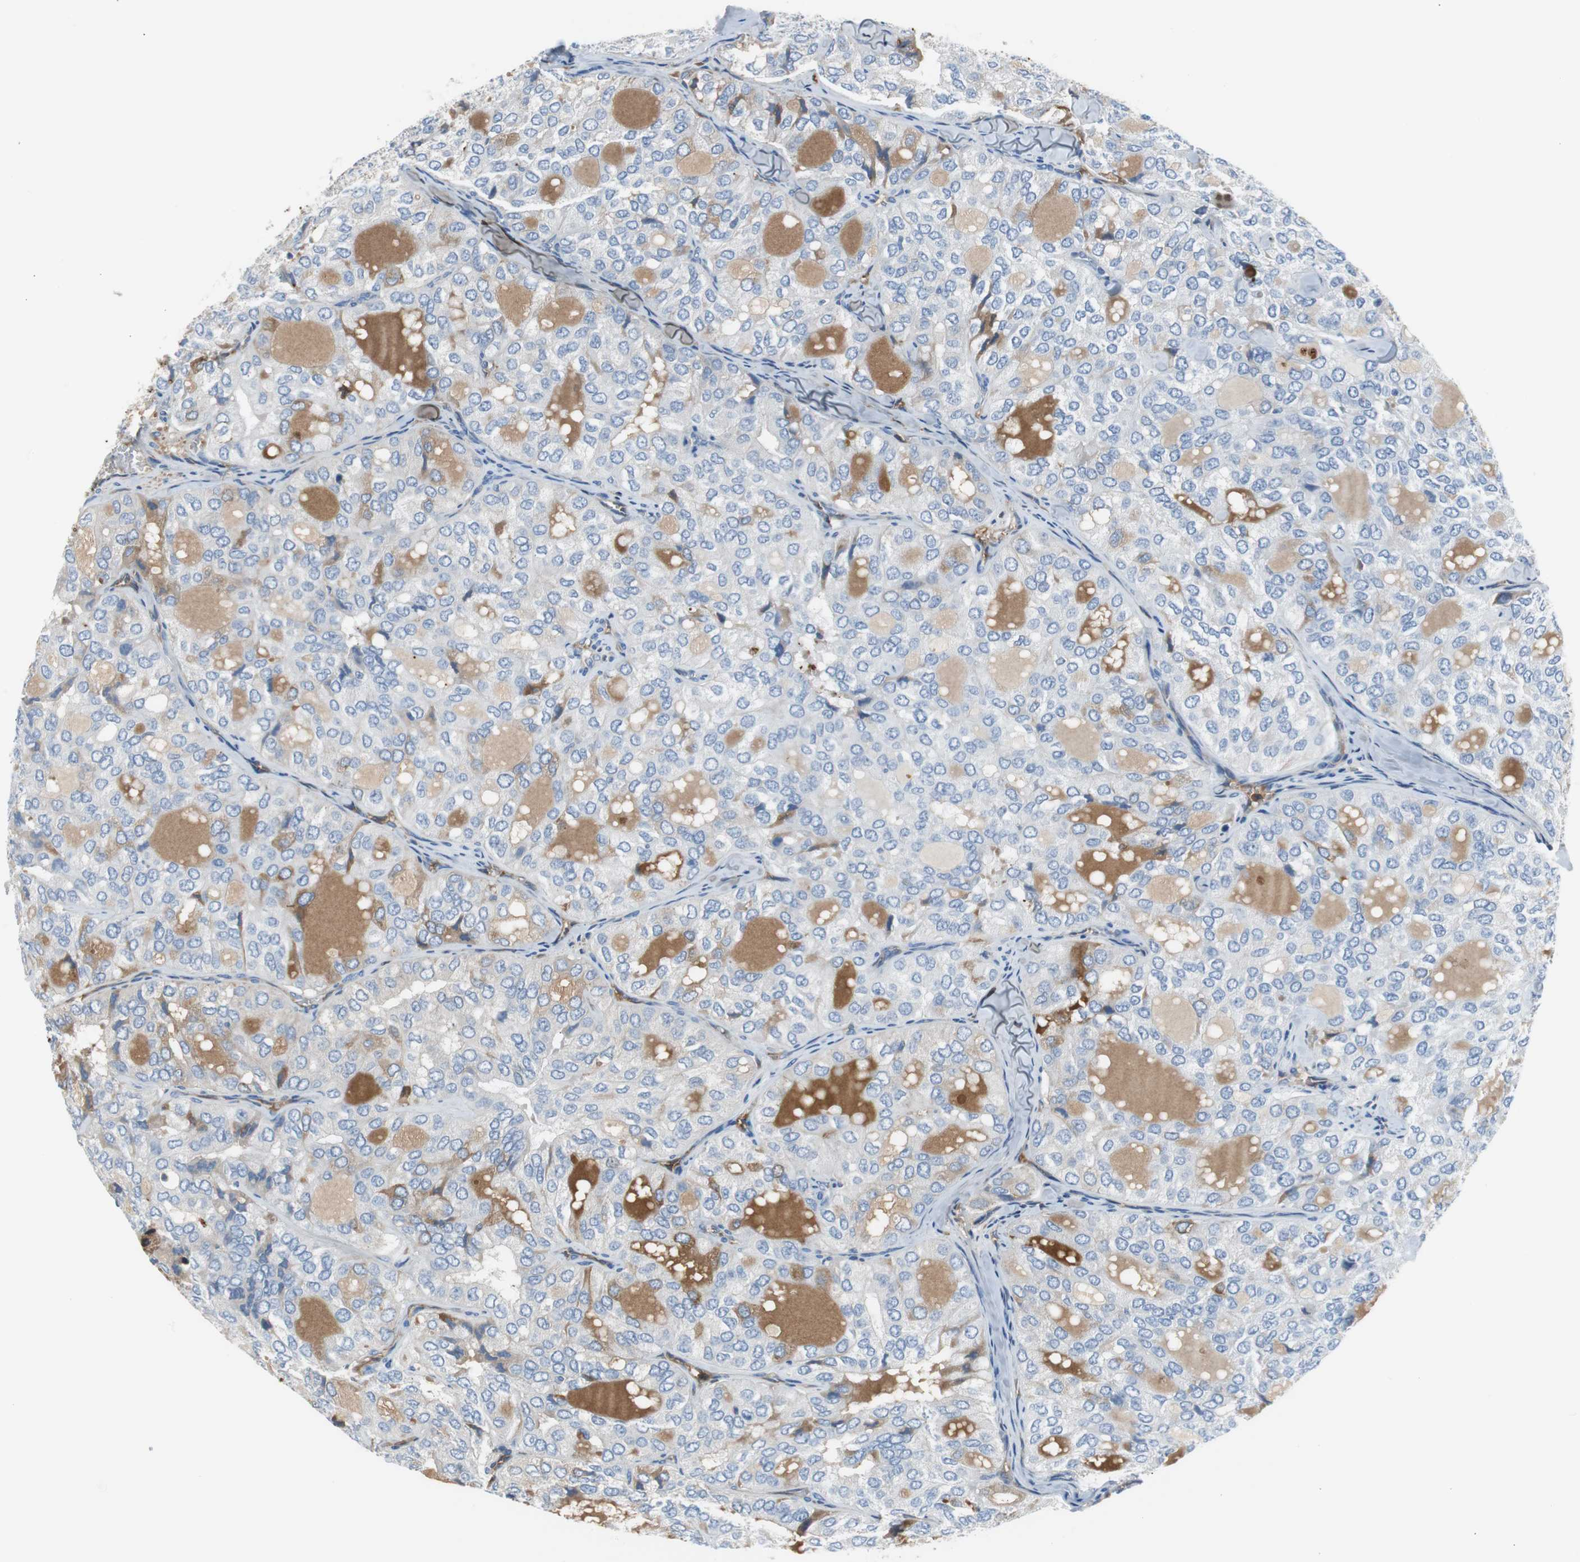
{"staining": {"intensity": "moderate", "quantity": "<25%", "location": "cytoplasmic/membranous"}, "tissue": "thyroid cancer", "cell_type": "Tumor cells", "image_type": "cancer", "snomed": [{"axis": "morphology", "description": "Follicular adenoma carcinoma, NOS"}, {"axis": "topography", "description": "Thyroid gland"}], "caption": "Follicular adenoma carcinoma (thyroid) tissue reveals moderate cytoplasmic/membranous positivity in approximately <25% of tumor cells (DAB (3,3'-diaminobenzidine) IHC with brightfield microscopy, high magnification).", "gene": "APCS", "patient": {"sex": "male", "age": 75}}